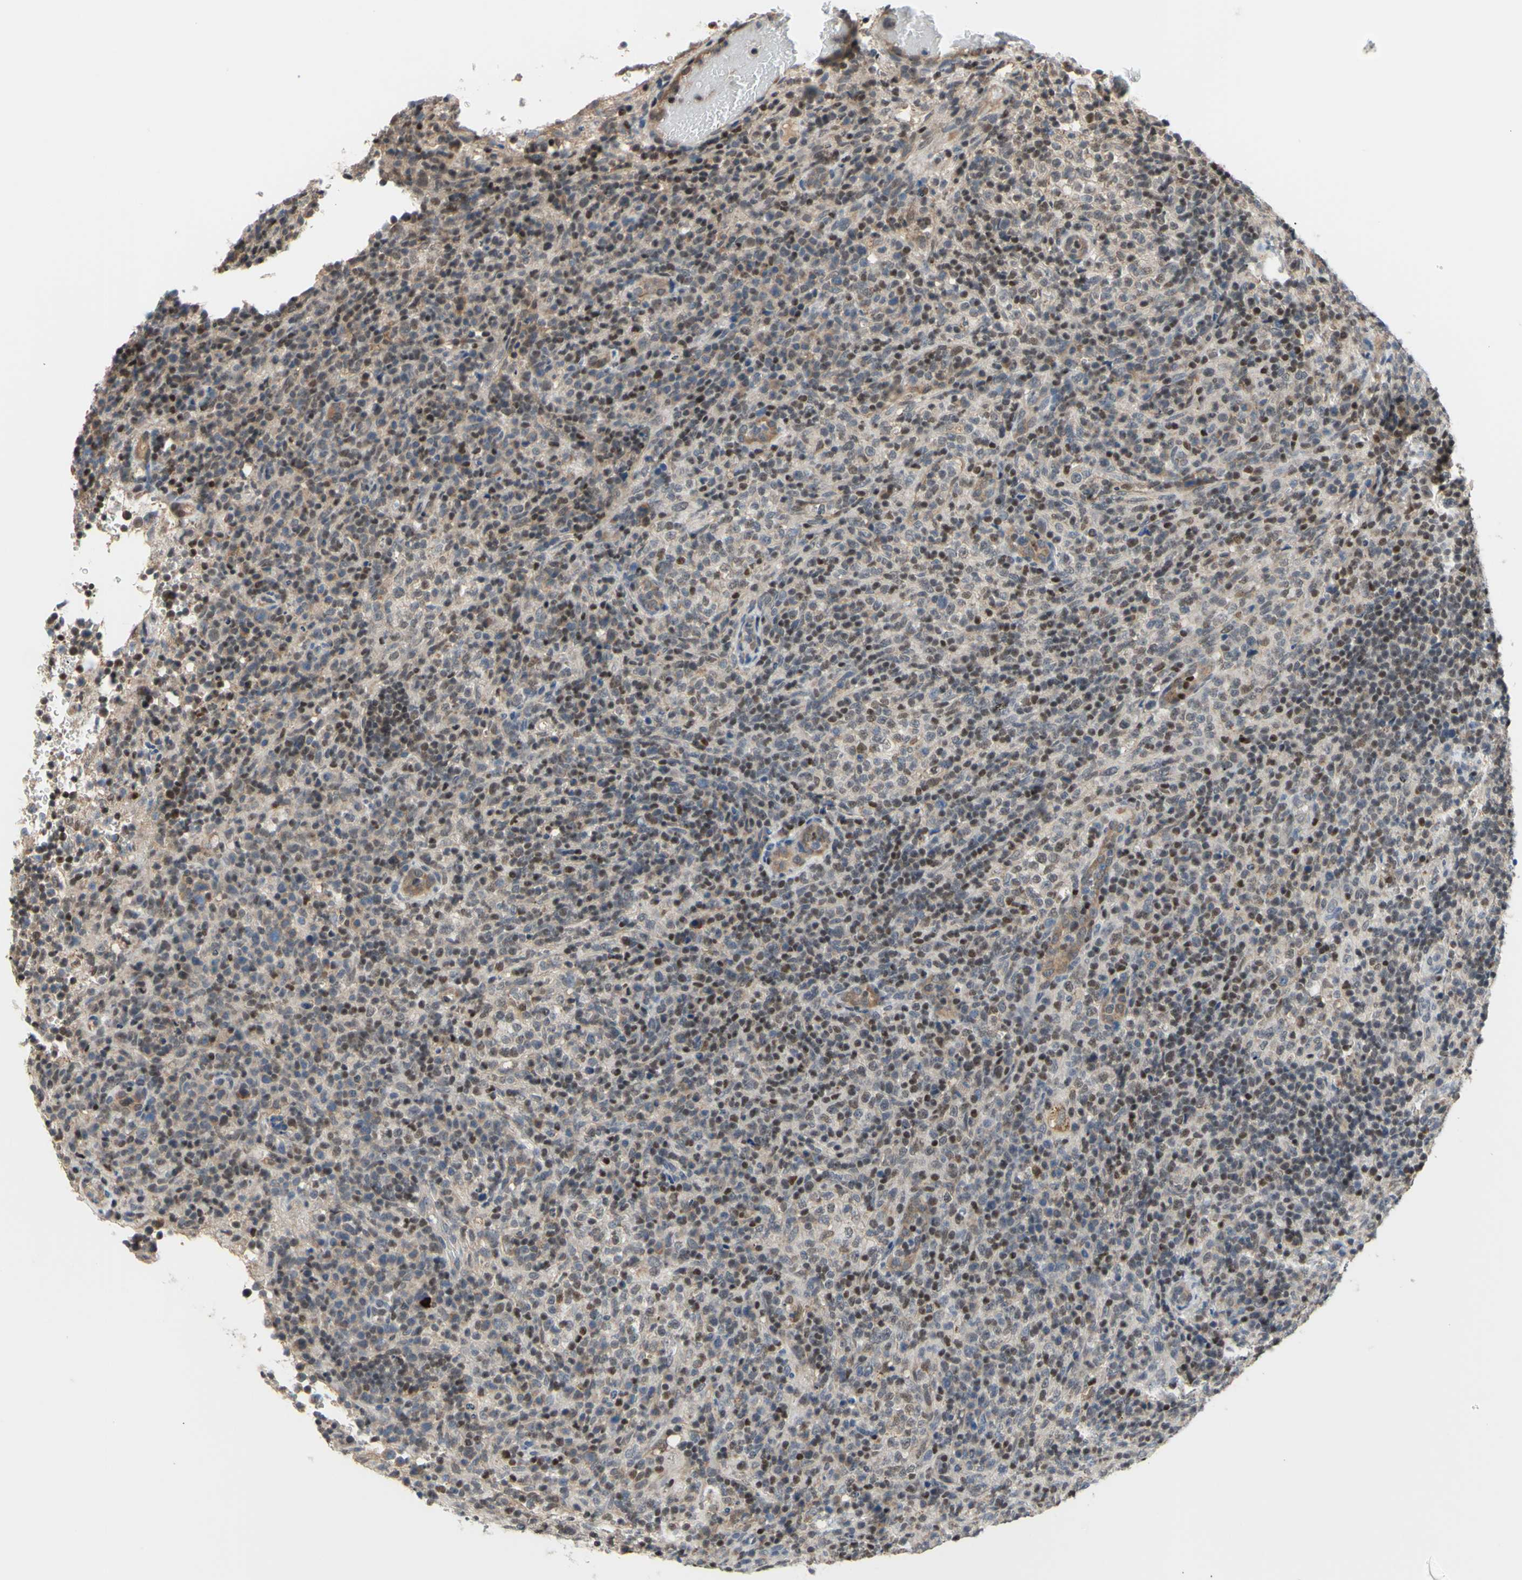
{"staining": {"intensity": "weak", "quantity": ">75%", "location": "cytoplasmic/membranous,nuclear"}, "tissue": "lymphoma", "cell_type": "Tumor cells", "image_type": "cancer", "snomed": [{"axis": "morphology", "description": "Malignant lymphoma, non-Hodgkin's type, High grade"}, {"axis": "topography", "description": "Lymph node"}], "caption": "Immunohistochemistry (IHC) (DAB) staining of human lymphoma shows weak cytoplasmic/membranous and nuclear protein positivity in approximately >75% of tumor cells.", "gene": "SP4", "patient": {"sex": "female", "age": 76}}